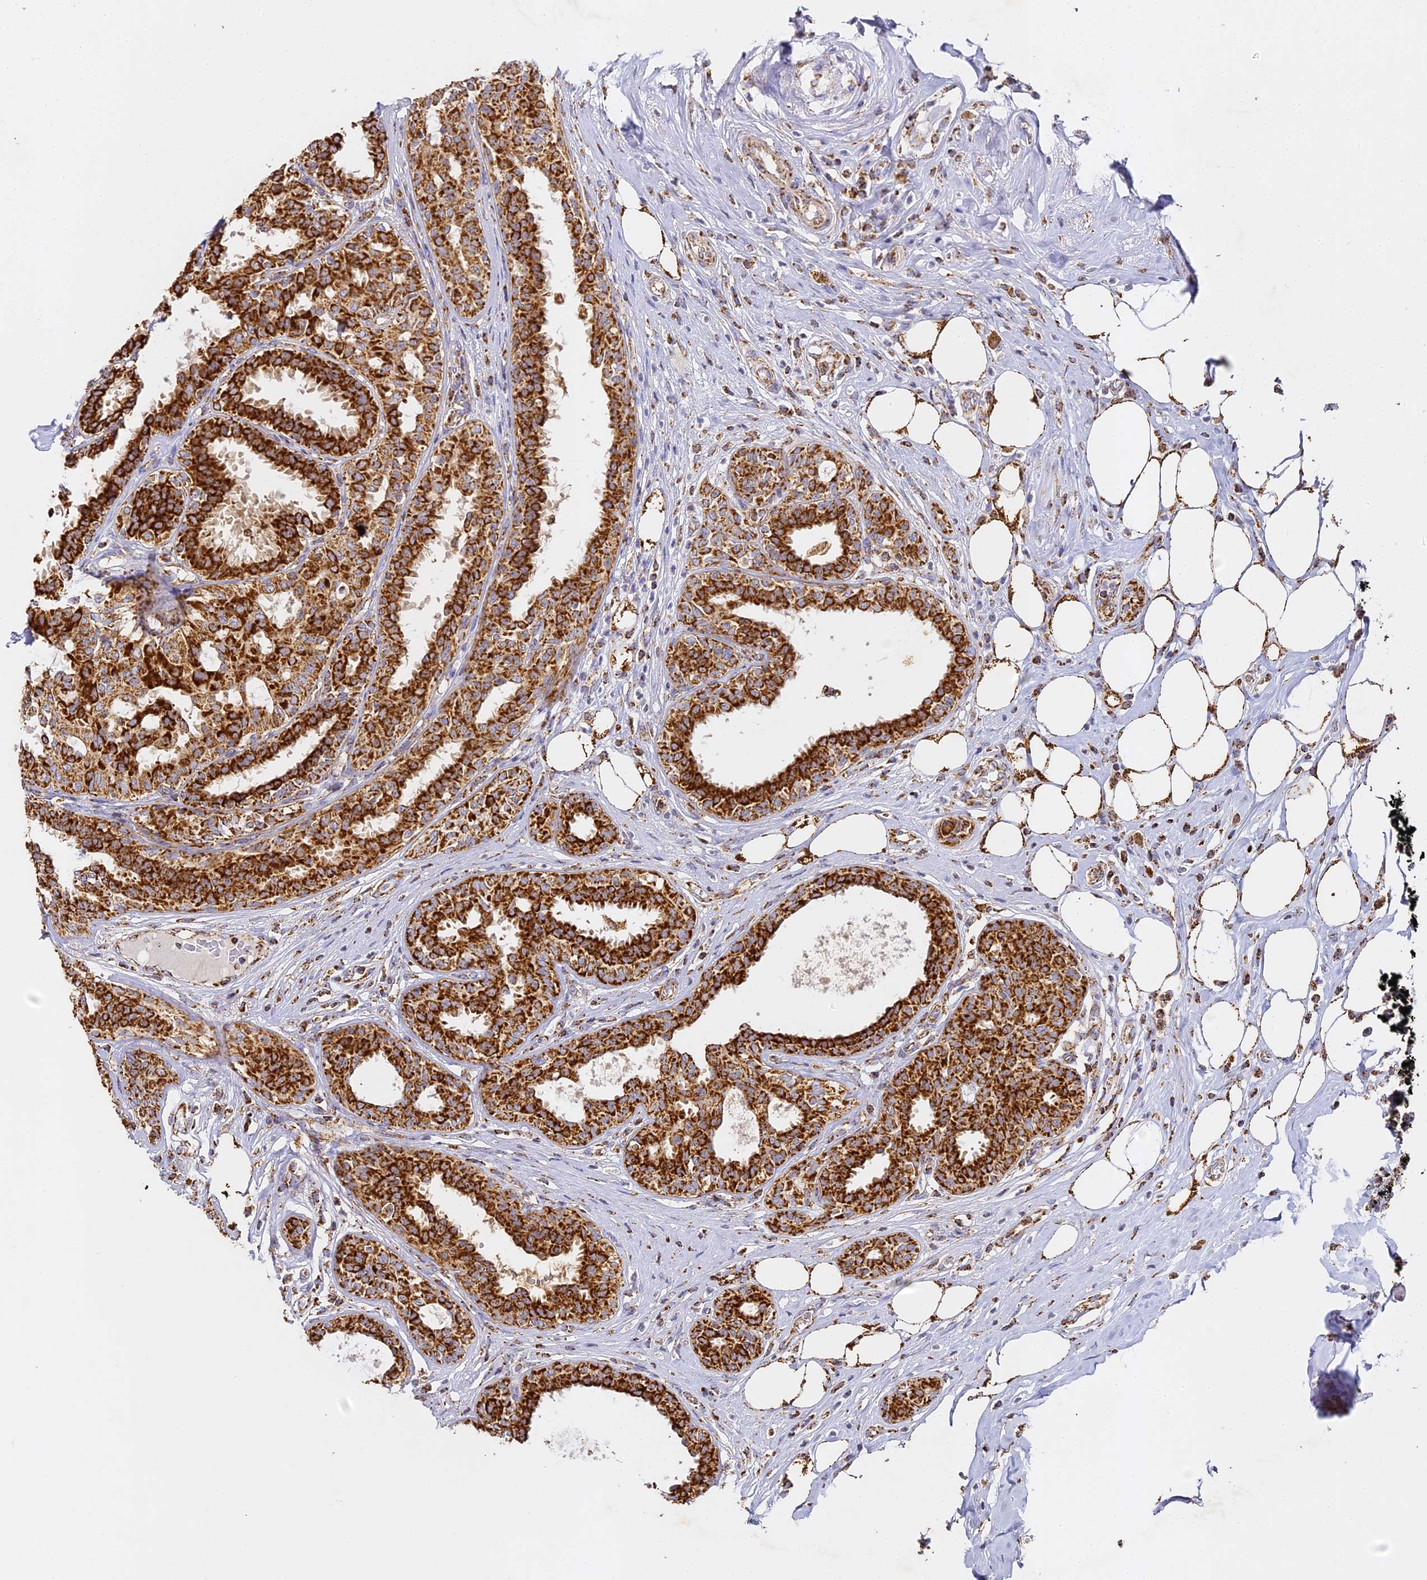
{"staining": {"intensity": "strong", "quantity": ">75%", "location": "cytoplasmic/membranous"}, "tissue": "breast cancer", "cell_type": "Tumor cells", "image_type": "cancer", "snomed": [{"axis": "morphology", "description": "Lobular carcinoma"}, {"axis": "topography", "description": "Breast"}], "caption": "There is high levels of strong cytoplasmic/membranous staining in tumor cells of breast lobular carcinoma, as demonstrated by immunohistochemical staining (brown color).", "gene": "DONSON", "patient": {"sex": "female", "age": 51}}